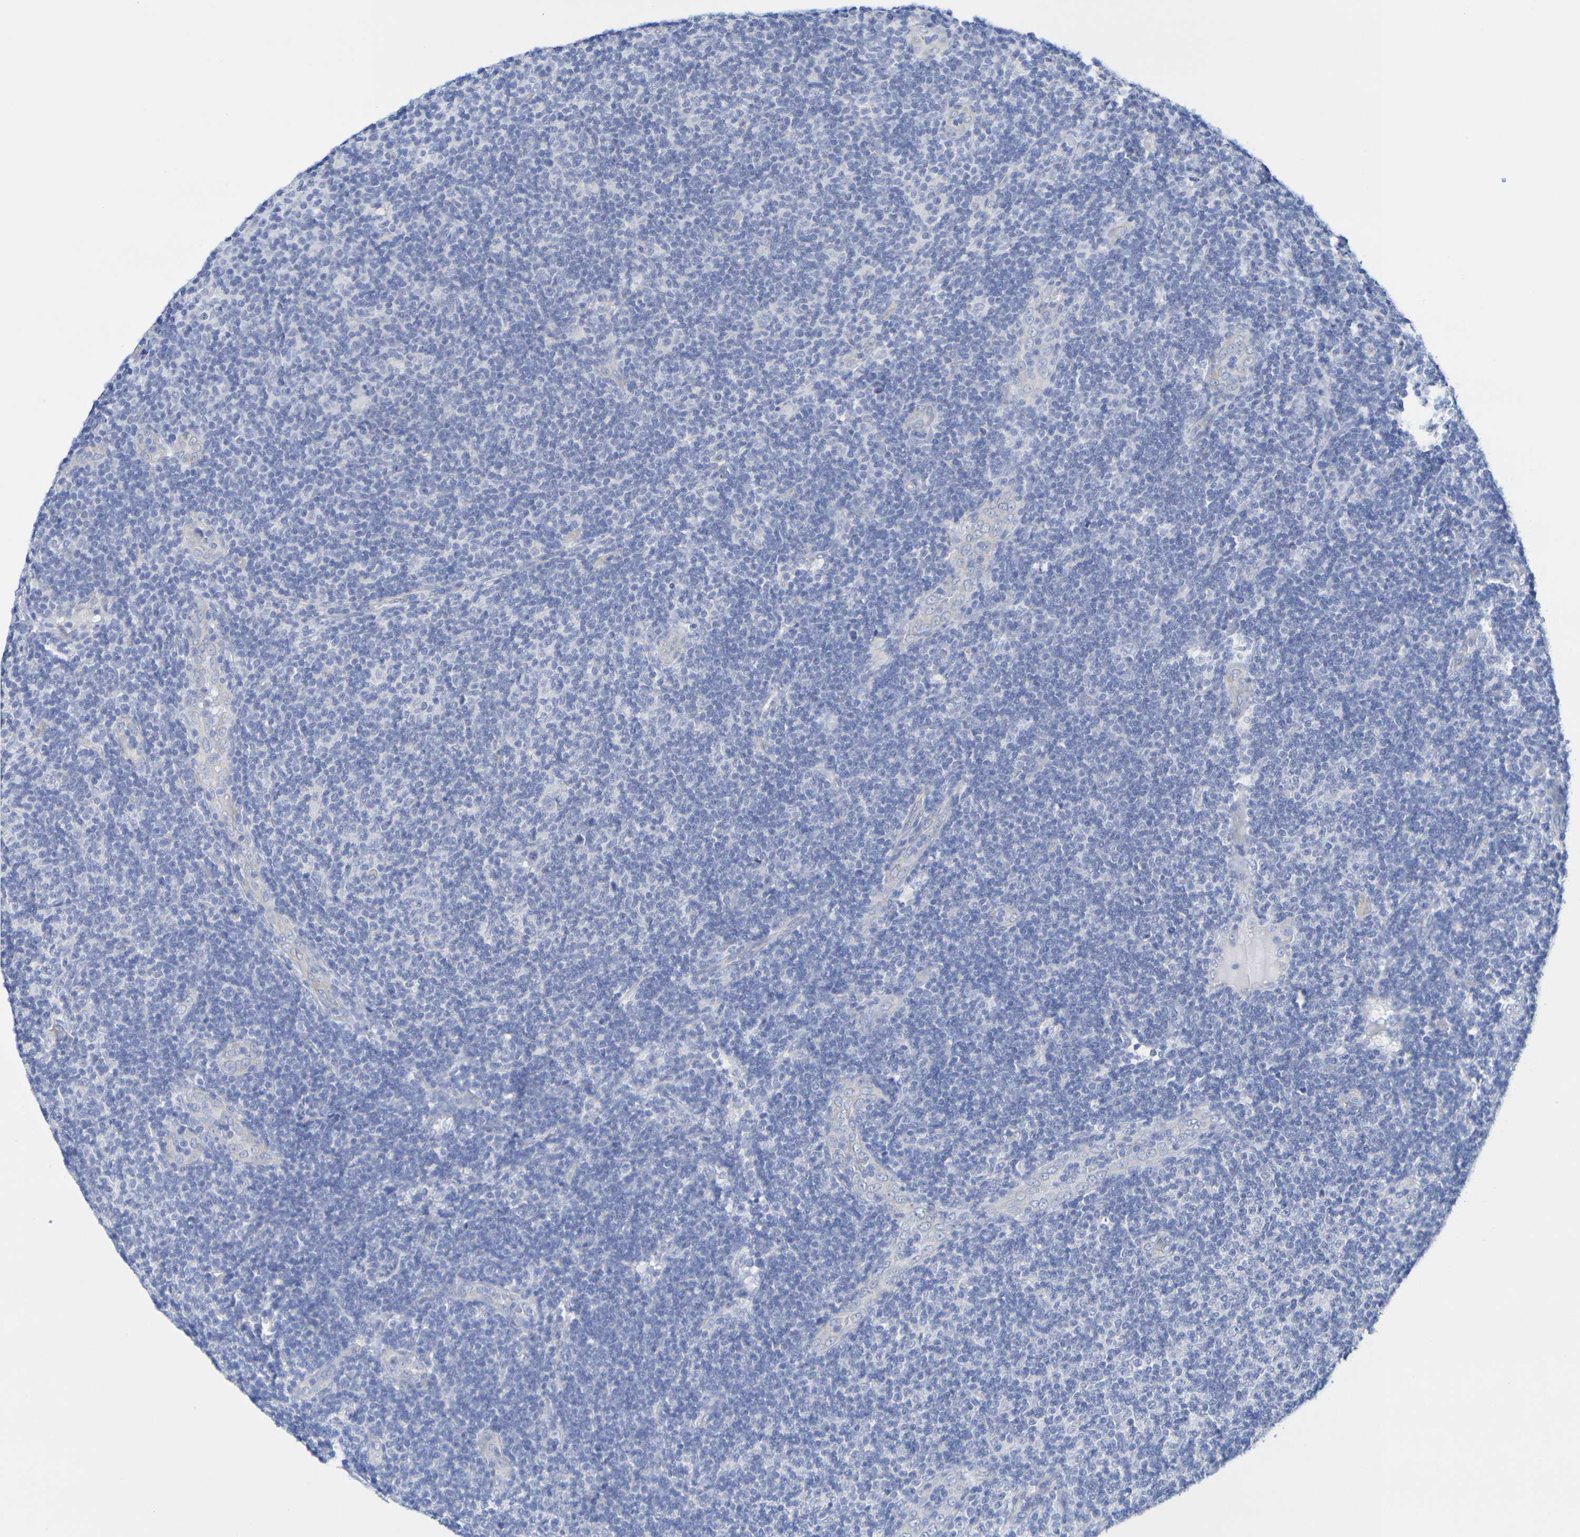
{"staining": {"intensity": "negative", "quantity": "none", "location": "none"}, "tissue": "lymphoma", "cell_type": "Tumor cells", "image_type": "cancer", "snomed": [{"axis": "morphology", "description": "Malignant lymphoma, non-Hodgkin's type, Low grade"}, {"axis": "topography", "description": "Lymph node"}], "caption": "Protein analysis of lymphoma reveals no significant expression in tumor cells. (DAB IHC visualized using brightfield microscopy, high magnification).", "gene": "TMCC3", "patient": {"sex": "male", "age": 83}}